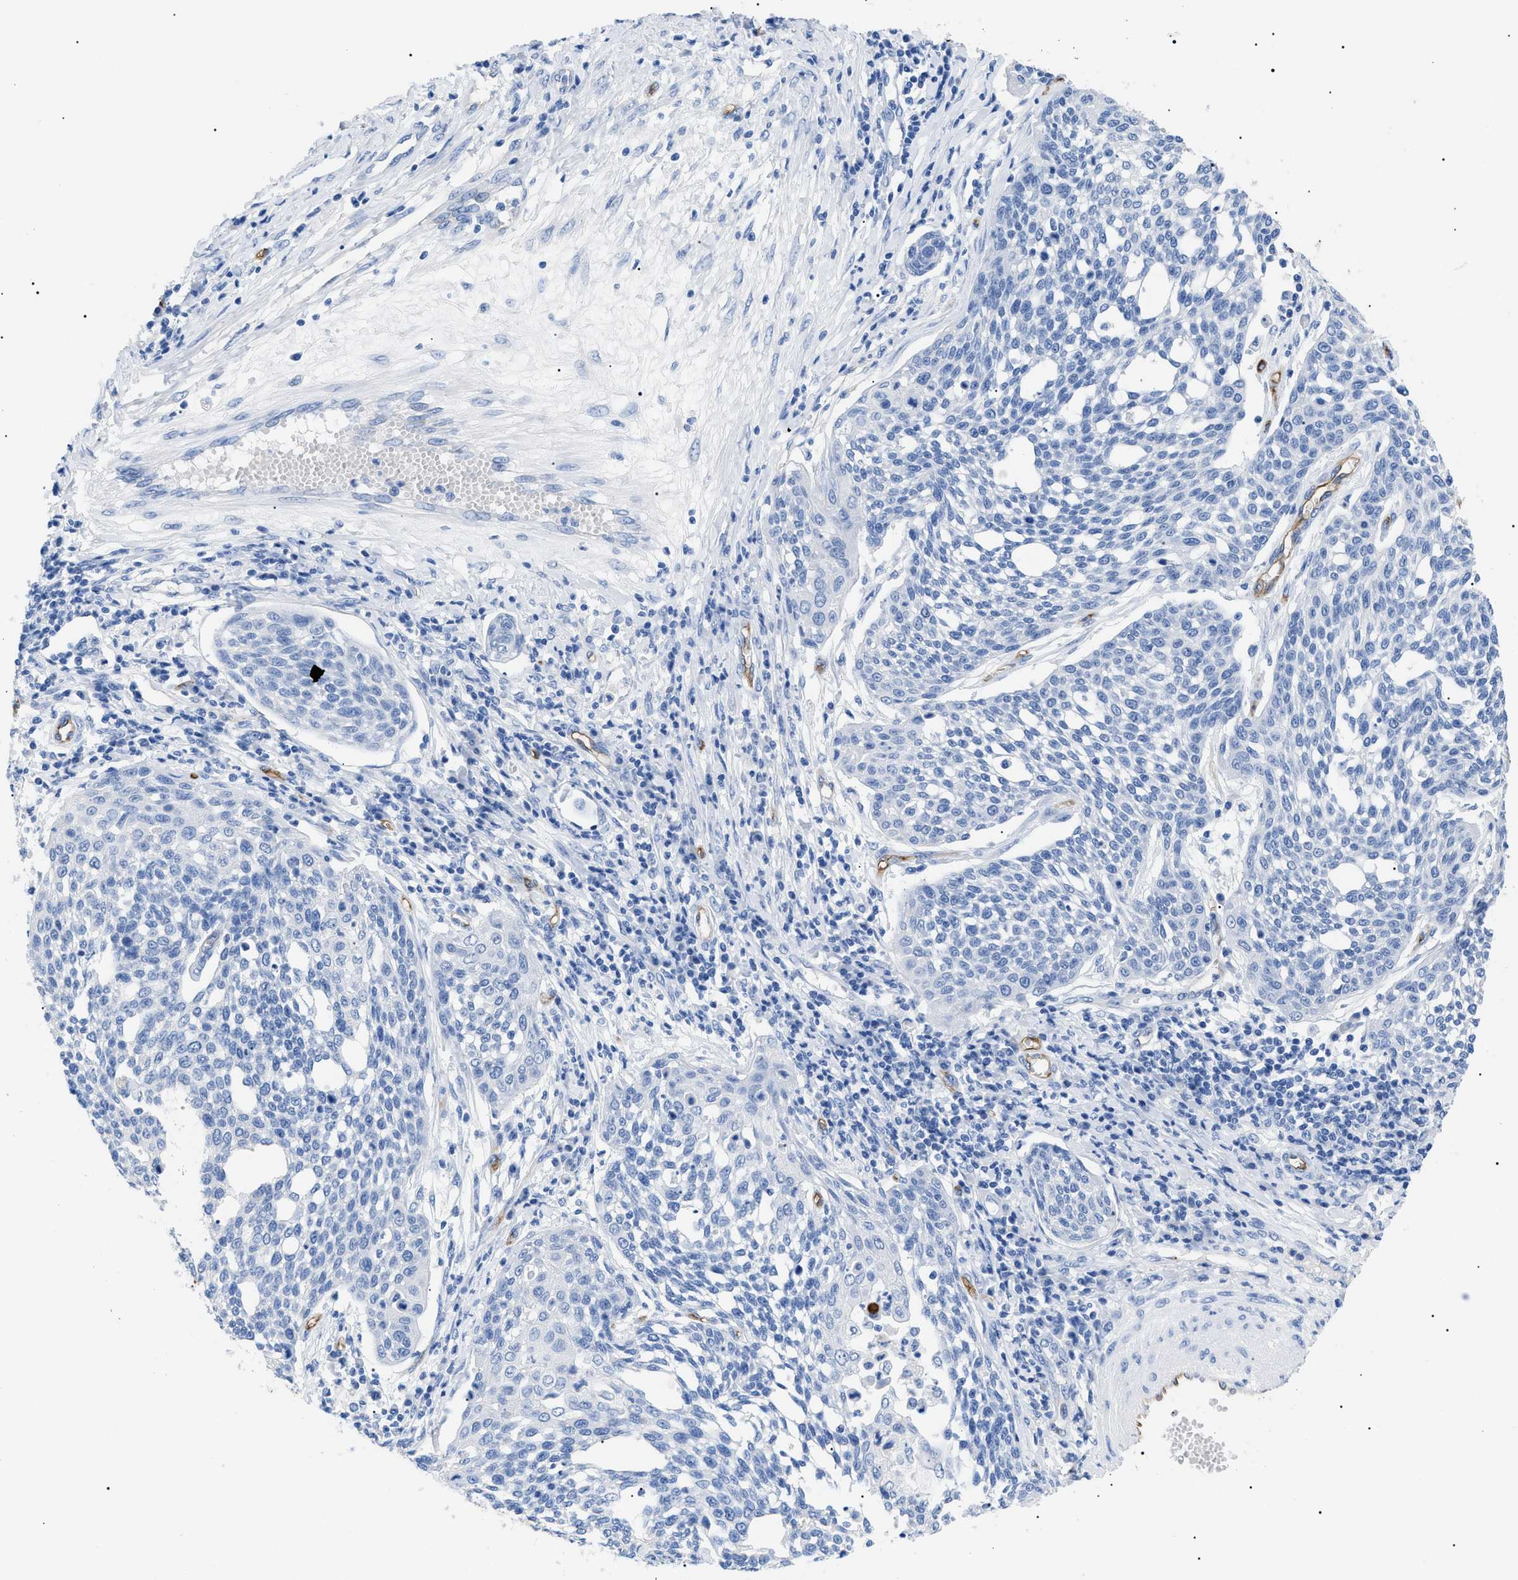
{"staining": {"intensity": "negative", "quantity": "none", "location": "none"}, "tissue": "cervical cancer", "cell_type": "Tumor cells", "image_type": "cancer", "snomed": [{"axis": "morphology", "description": "Squamous cell carcinoma, NOS"}, {"axis": "topography", "description": "Cervix"}], "caption": "Squamous cell carcinoma (cervical) stained for a protein using immunohistochemistry shows no staining tumor cells.", "gene": "PODXL", "patient": {"sex": "female", "age": 34}}